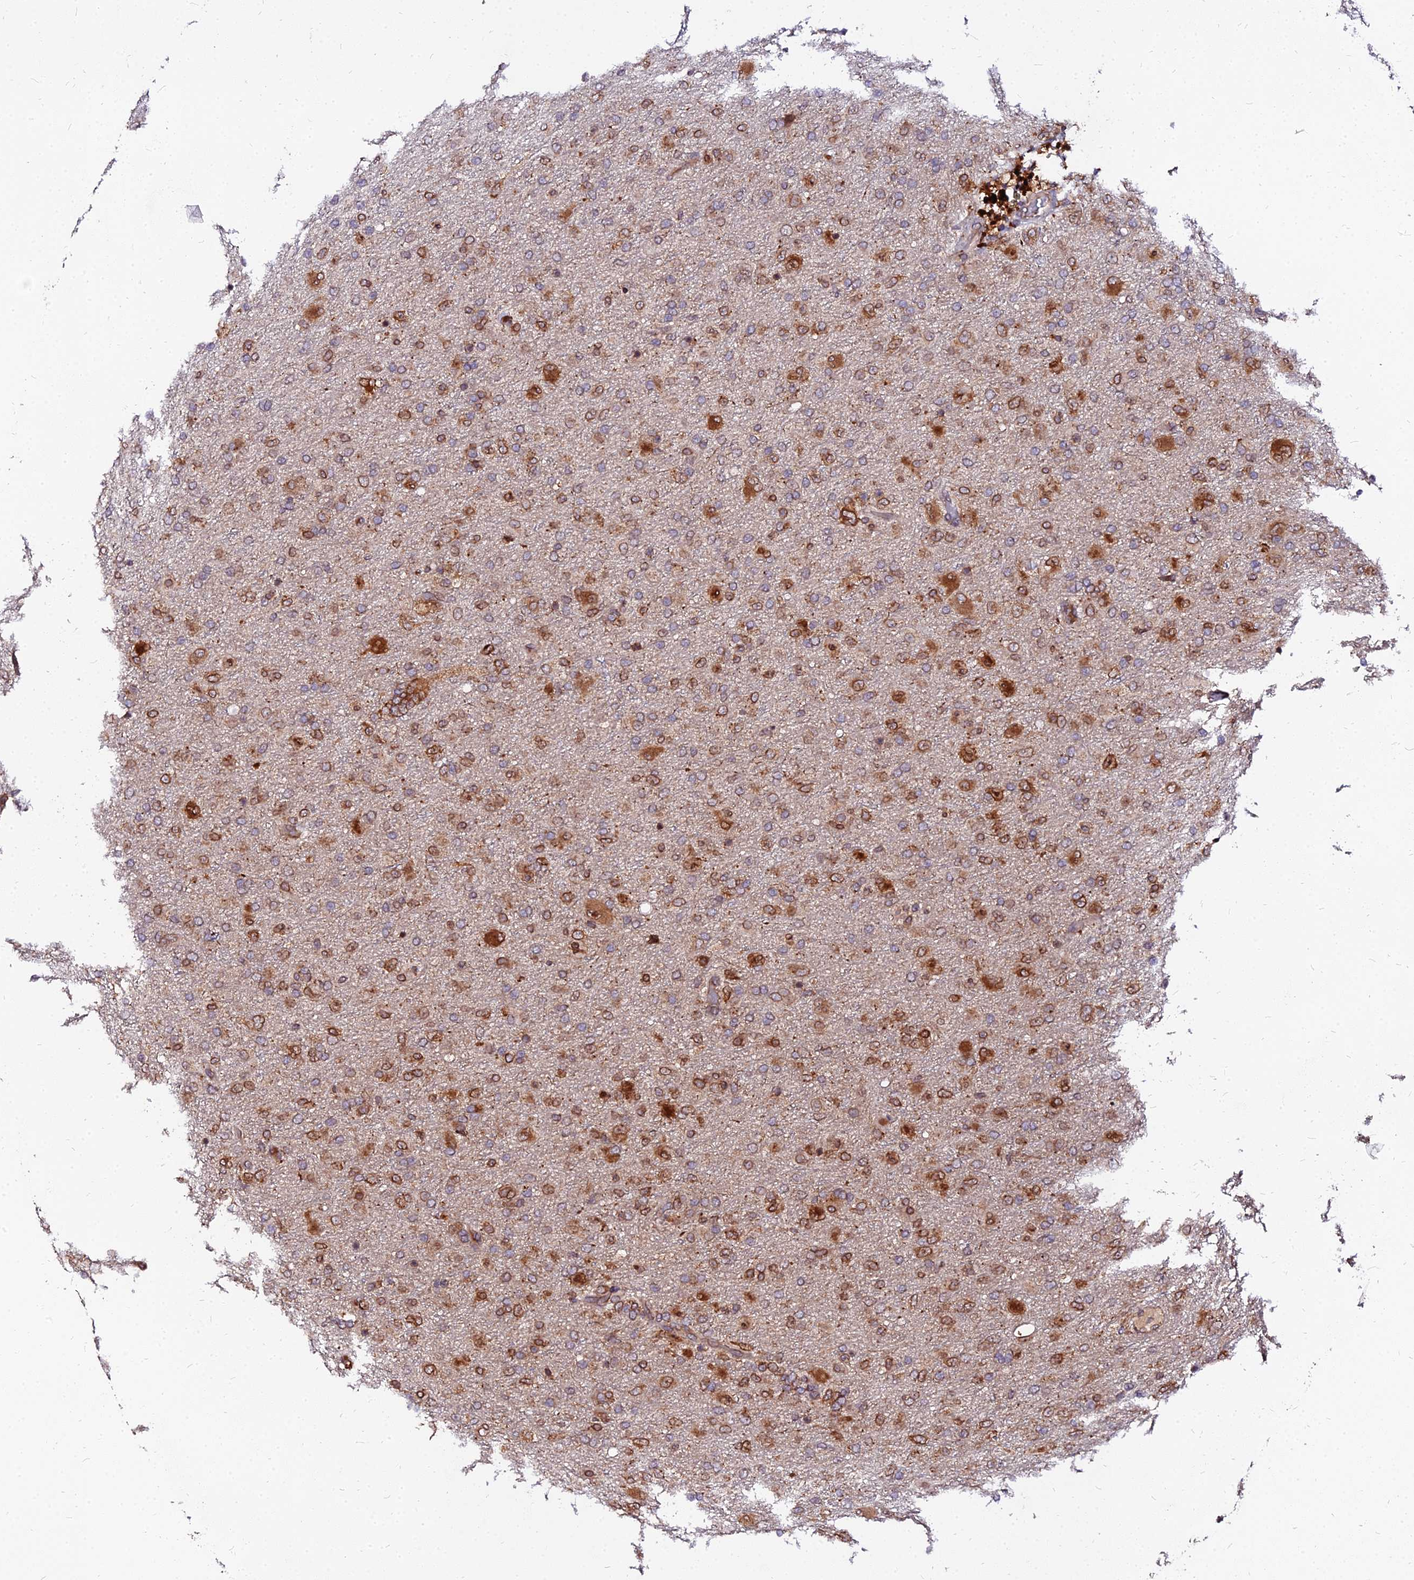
{"staining": {"intensity": "moderate", "quantity": ">75%", "location": "cytoplasmic/membranous,nuclear"}, "tissue": "glioma", "cell_type": "Tumor cells", "image_type": "cancer", "snomed": [{"axis": "morphology", "description": "Glioma, malignant, Low grade"}, {"axis": "topography", "description": "Brain"}], "caption": "Immunohistochemical staining of human glioma exhibits medium levels of moderate cytoplasmic/membranous and nuclear expression in approximately >75% of tumor cells.", "gene": "PDE4D", "patient": {"sex": "male", "age": 65}}